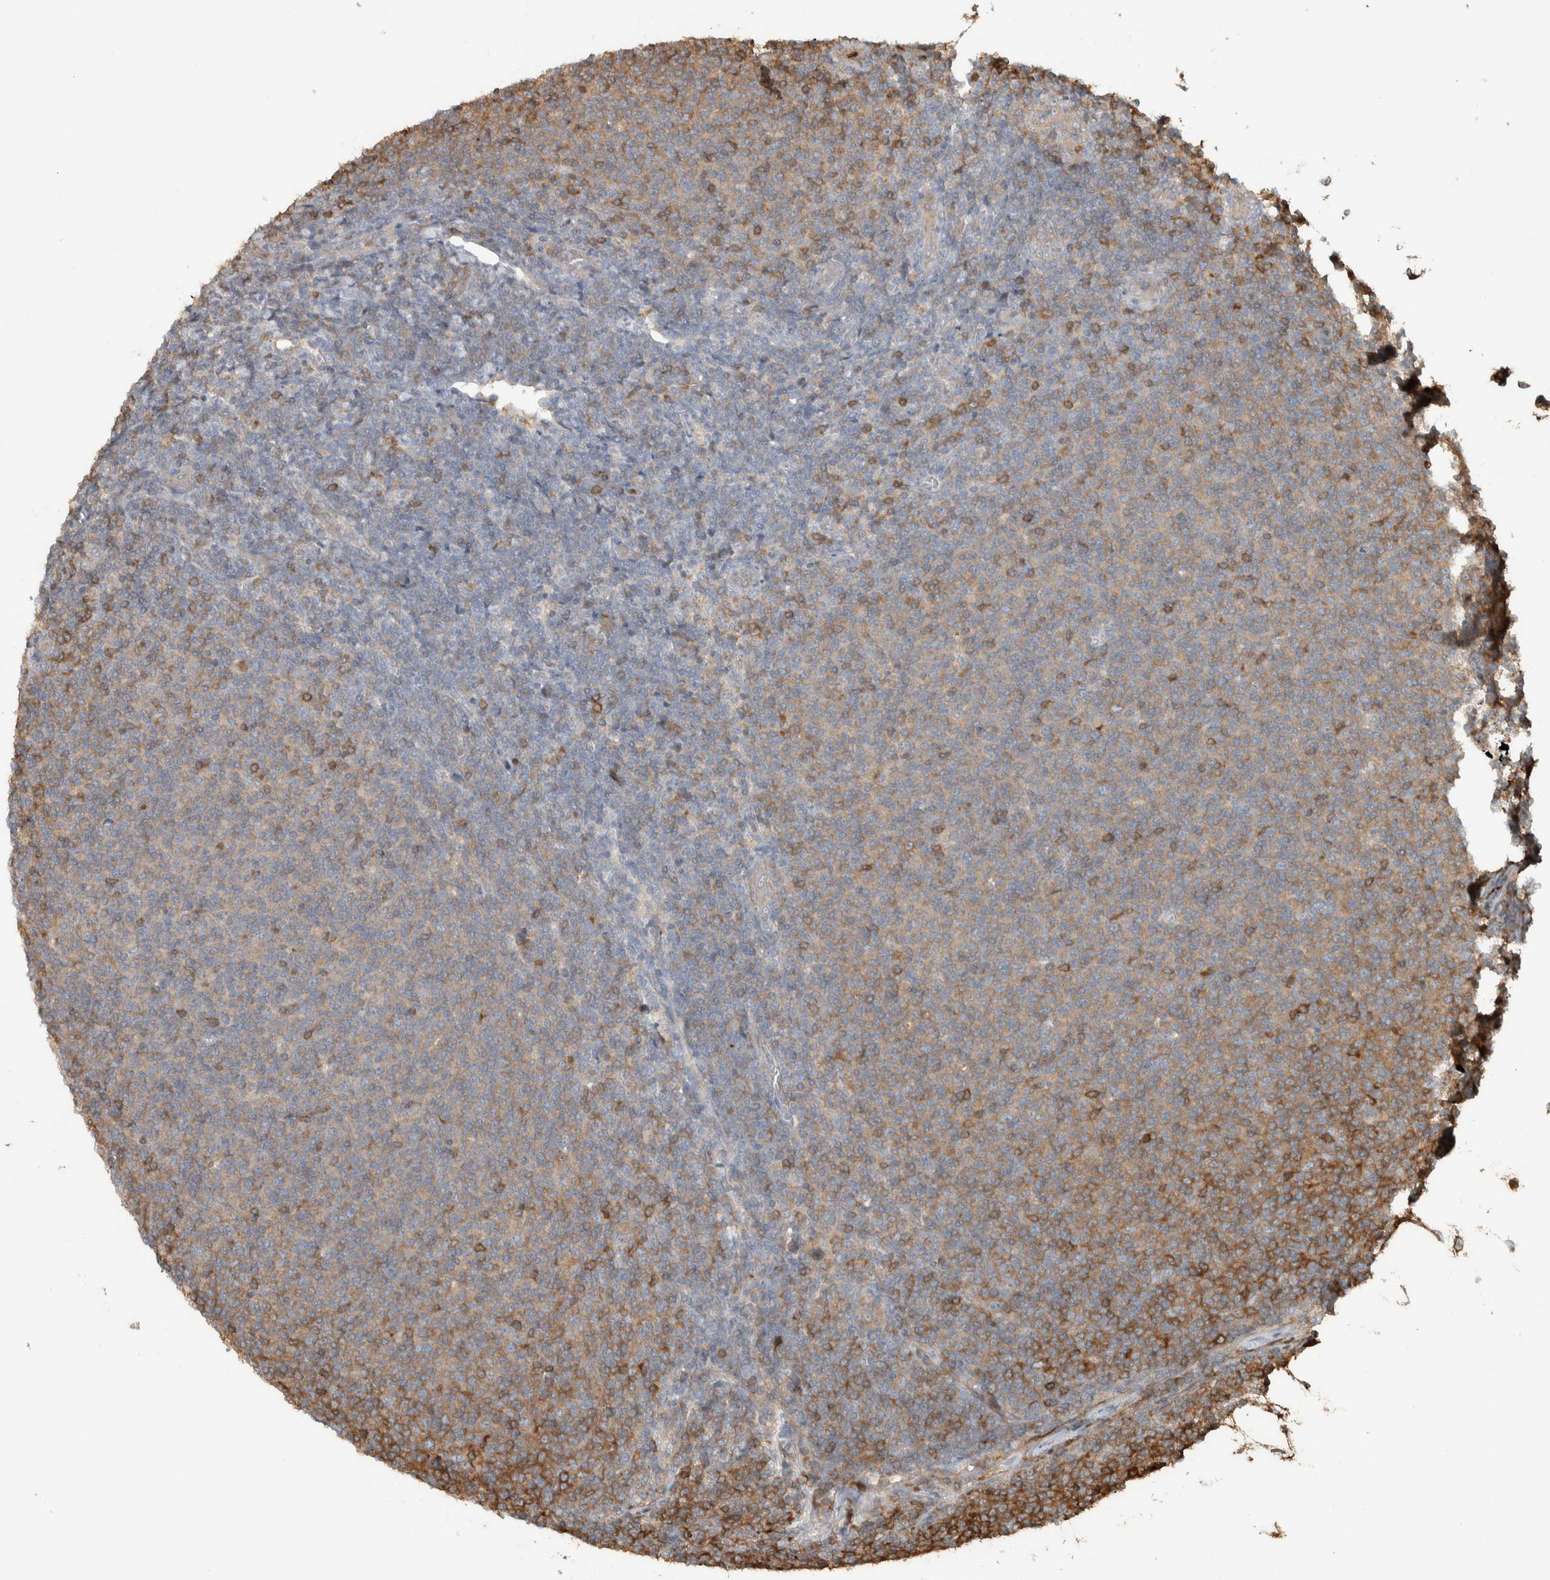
{"staining": {"intensity": "moderate", "quantity": "25%-75%", "location": "cytoplasmic/membranous"}, "tissue": "lymphoma", "cell_type": "Tumor cells", "image_type": "cancer", "snomed": [{"axis": "morphology", "description": "Malignant lymphoma, non-Hodgkin's type, Low grade"}, {"axis": "topography", "description": "Lymph node"}], "caption": "Immunohistochemical staining of lymphoma demonstrates moderate cytoplasmic/membranous protein staining in approximately 25%-75% of tumor cells.", "gene": "CNTROB", "patient": {"sex": "male", "age": 66}}